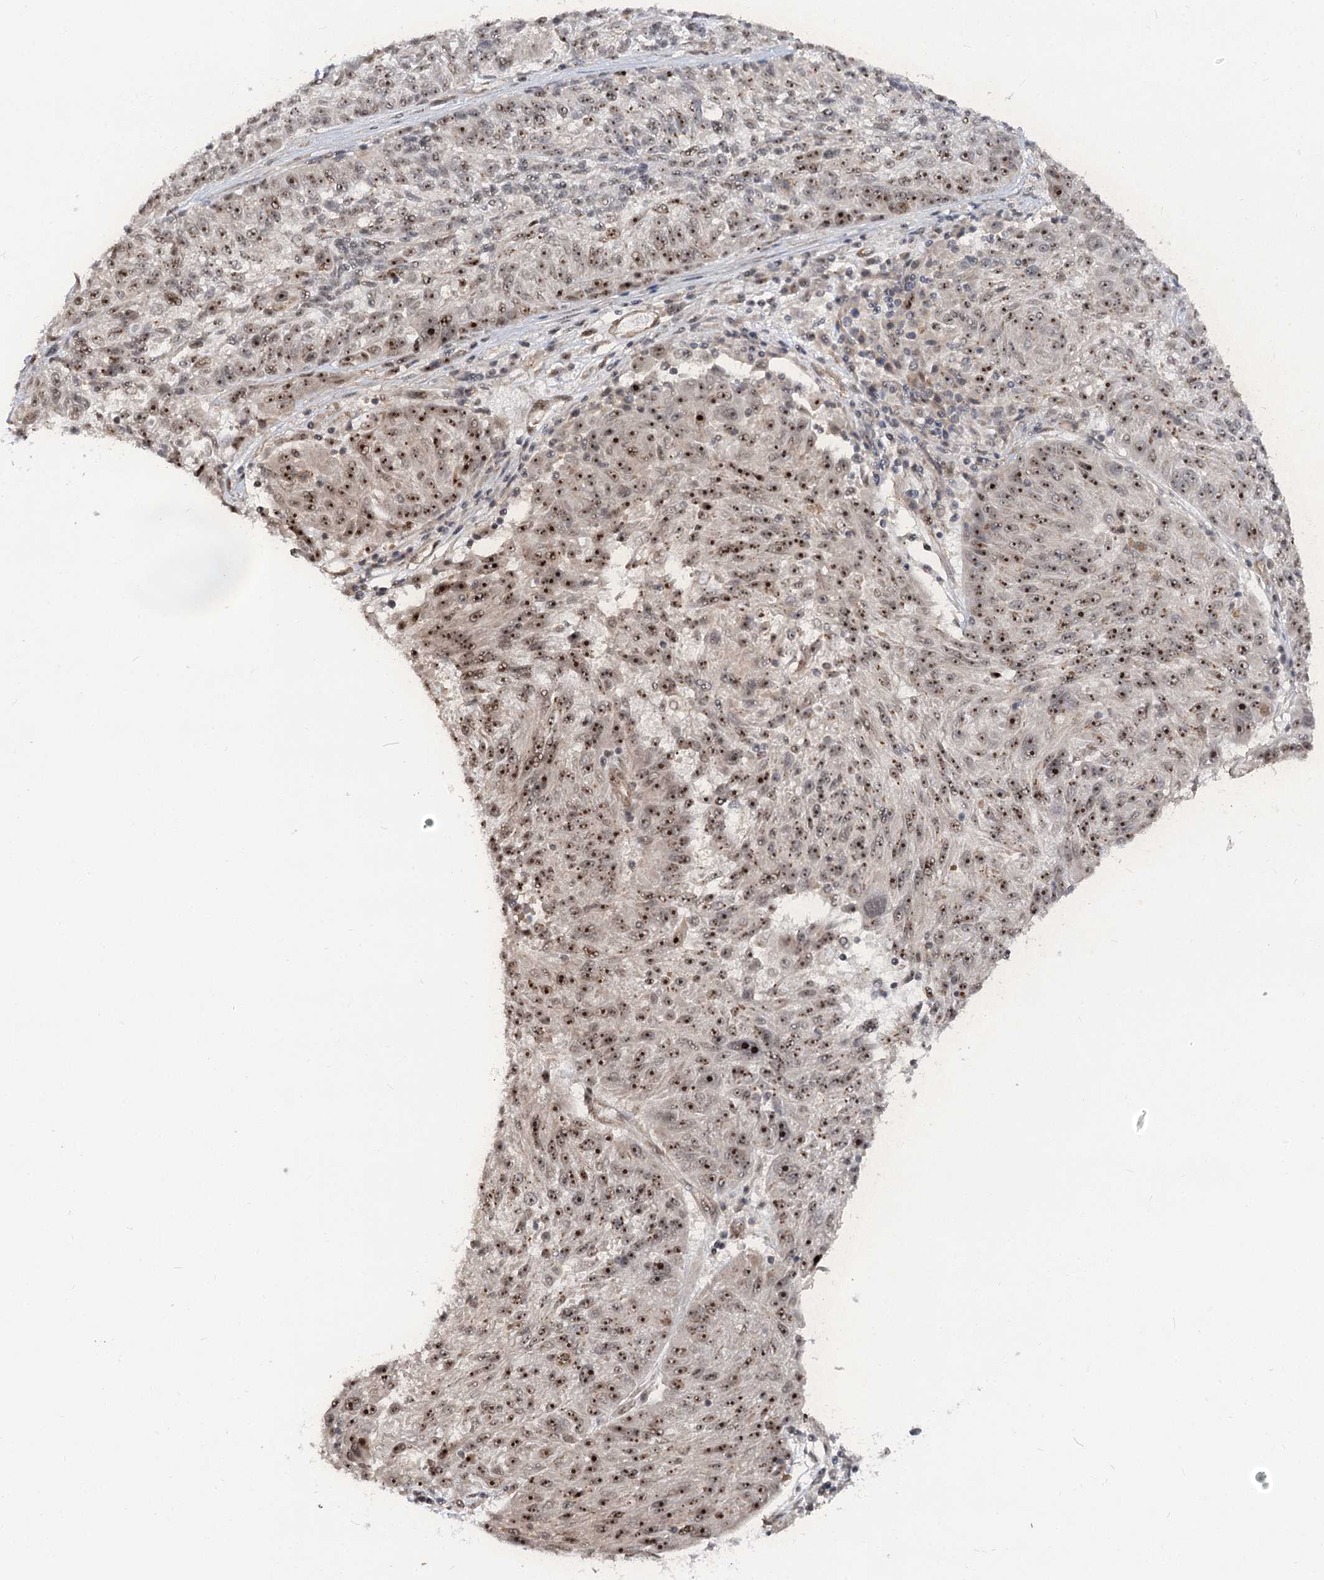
{"staining": {"intensity": "strong", "quantity": ">75%", "location": "nuclear"}, "tissue": "melanoma", "cell_type": "Tumor cells", "image_type": "cancer", "snomed": [{"axis": "morphology", "description": "Malignant melanoma, NOS"}, {"axis": "topography", "description": "Skin"}], "caption": "Immunohistochemistry (IHC) histopathology image of neoplastic tissue: human melanoma stained using immunohistochemistry reveals high levels of strong protein expression localized specifically in the nuclear of tumor cells, appearing as a nuclear brown color.", "gene": "GNL3L", "patient": {"sex": "male", "age": 53}}